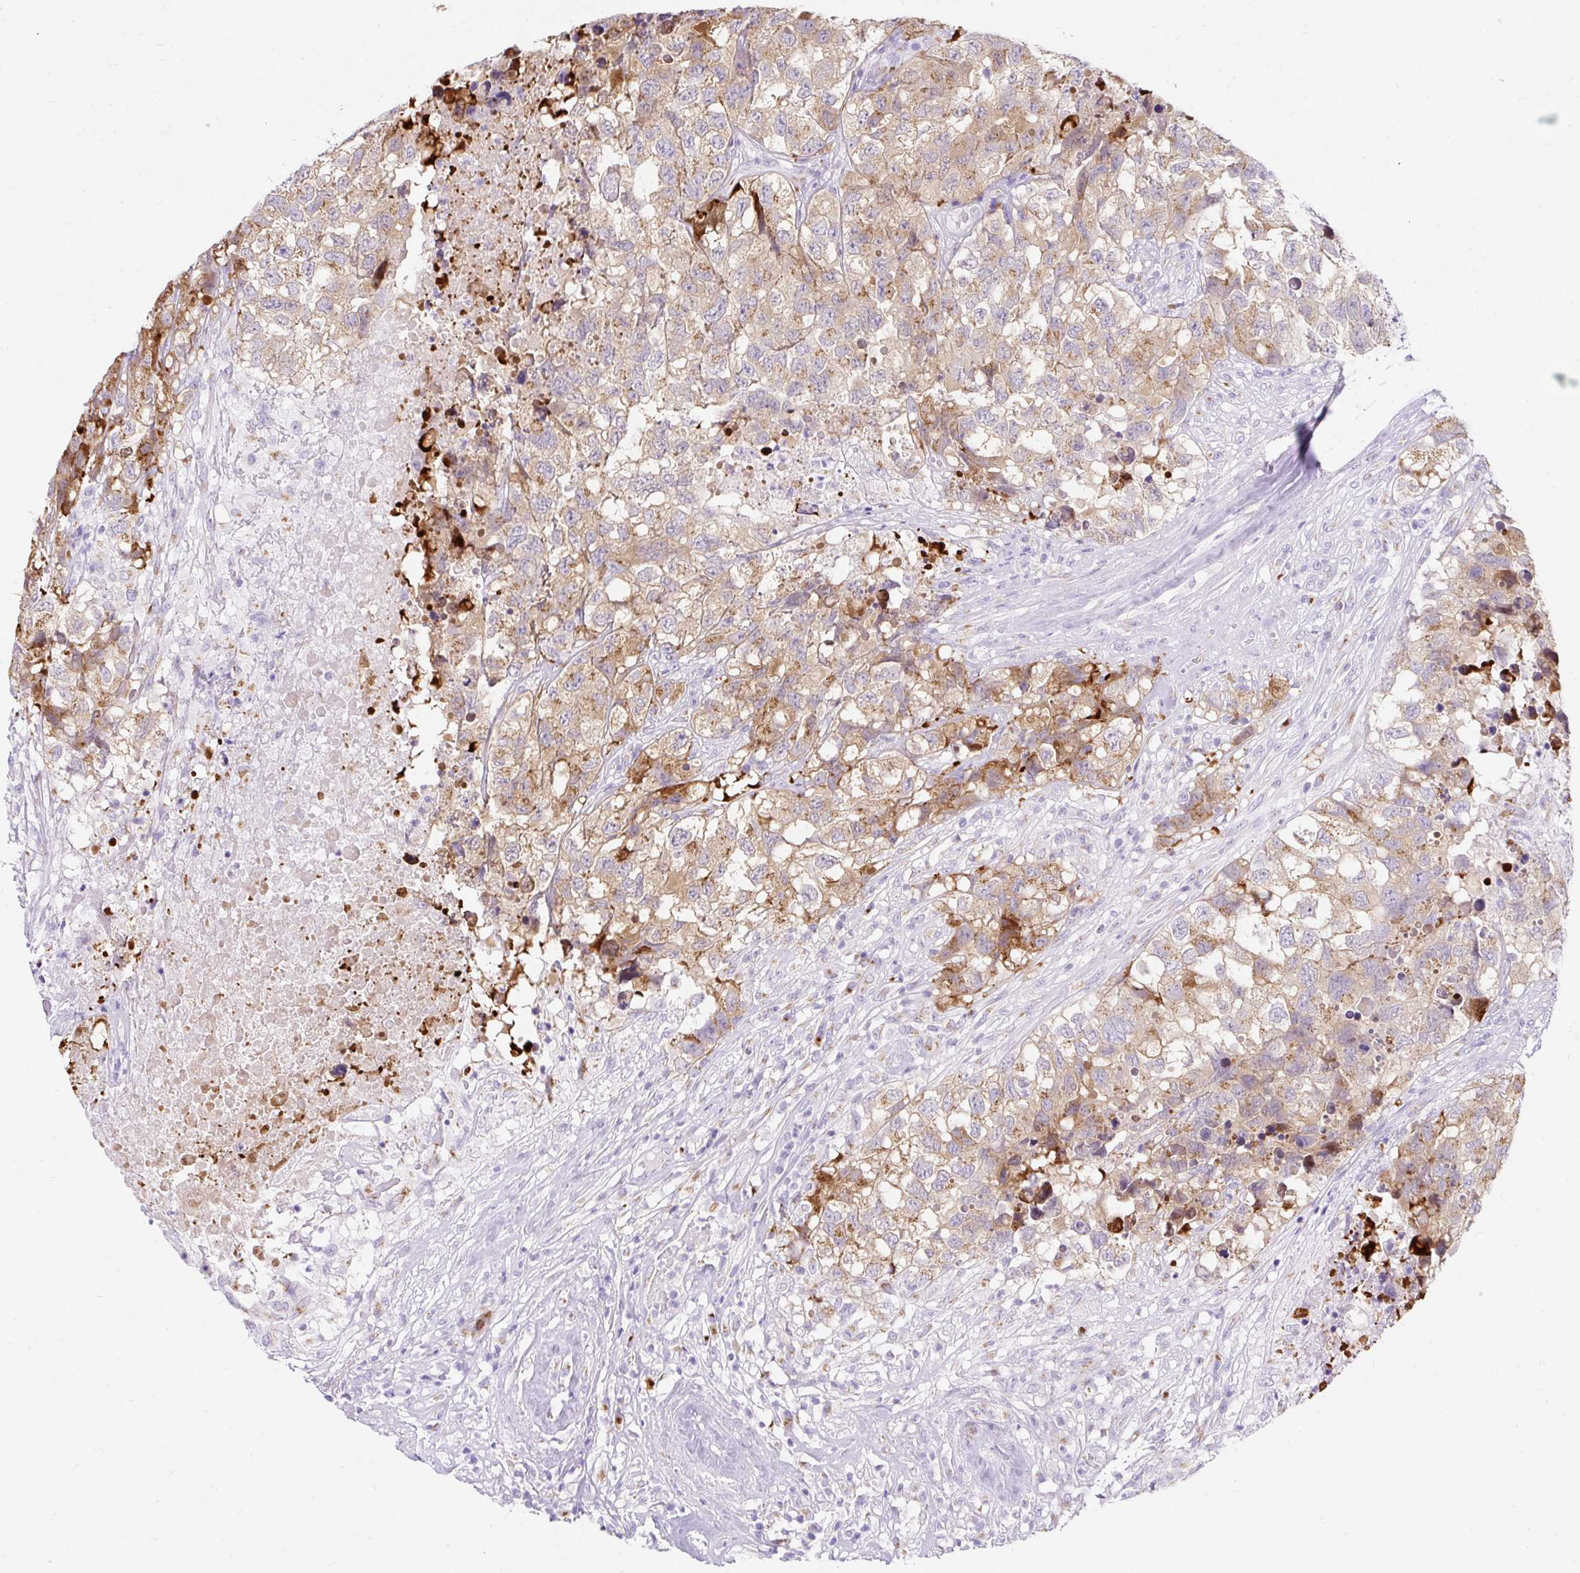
{"staining": {"intensity": "moderate", "quantity": ">75%", "location": "cytoplasmic/membranous"}, "tissue": "testis cancer", "cell_type": "Tumor cells", "image_type": "cancer", "snomed": [{"axis": "morphology", "description": "Carcinoma, Embryonal, NOS"}, {"axis": "topography", "description": "Testis"}], "caption": "The histopathology image reveals a brown stain indicating the presence of a protein in the cytoplasmic/membranous of tumor cells in testis cancer.", "gene": "GOLGA8A", "patient": {"sex": "male", "age": 83}}